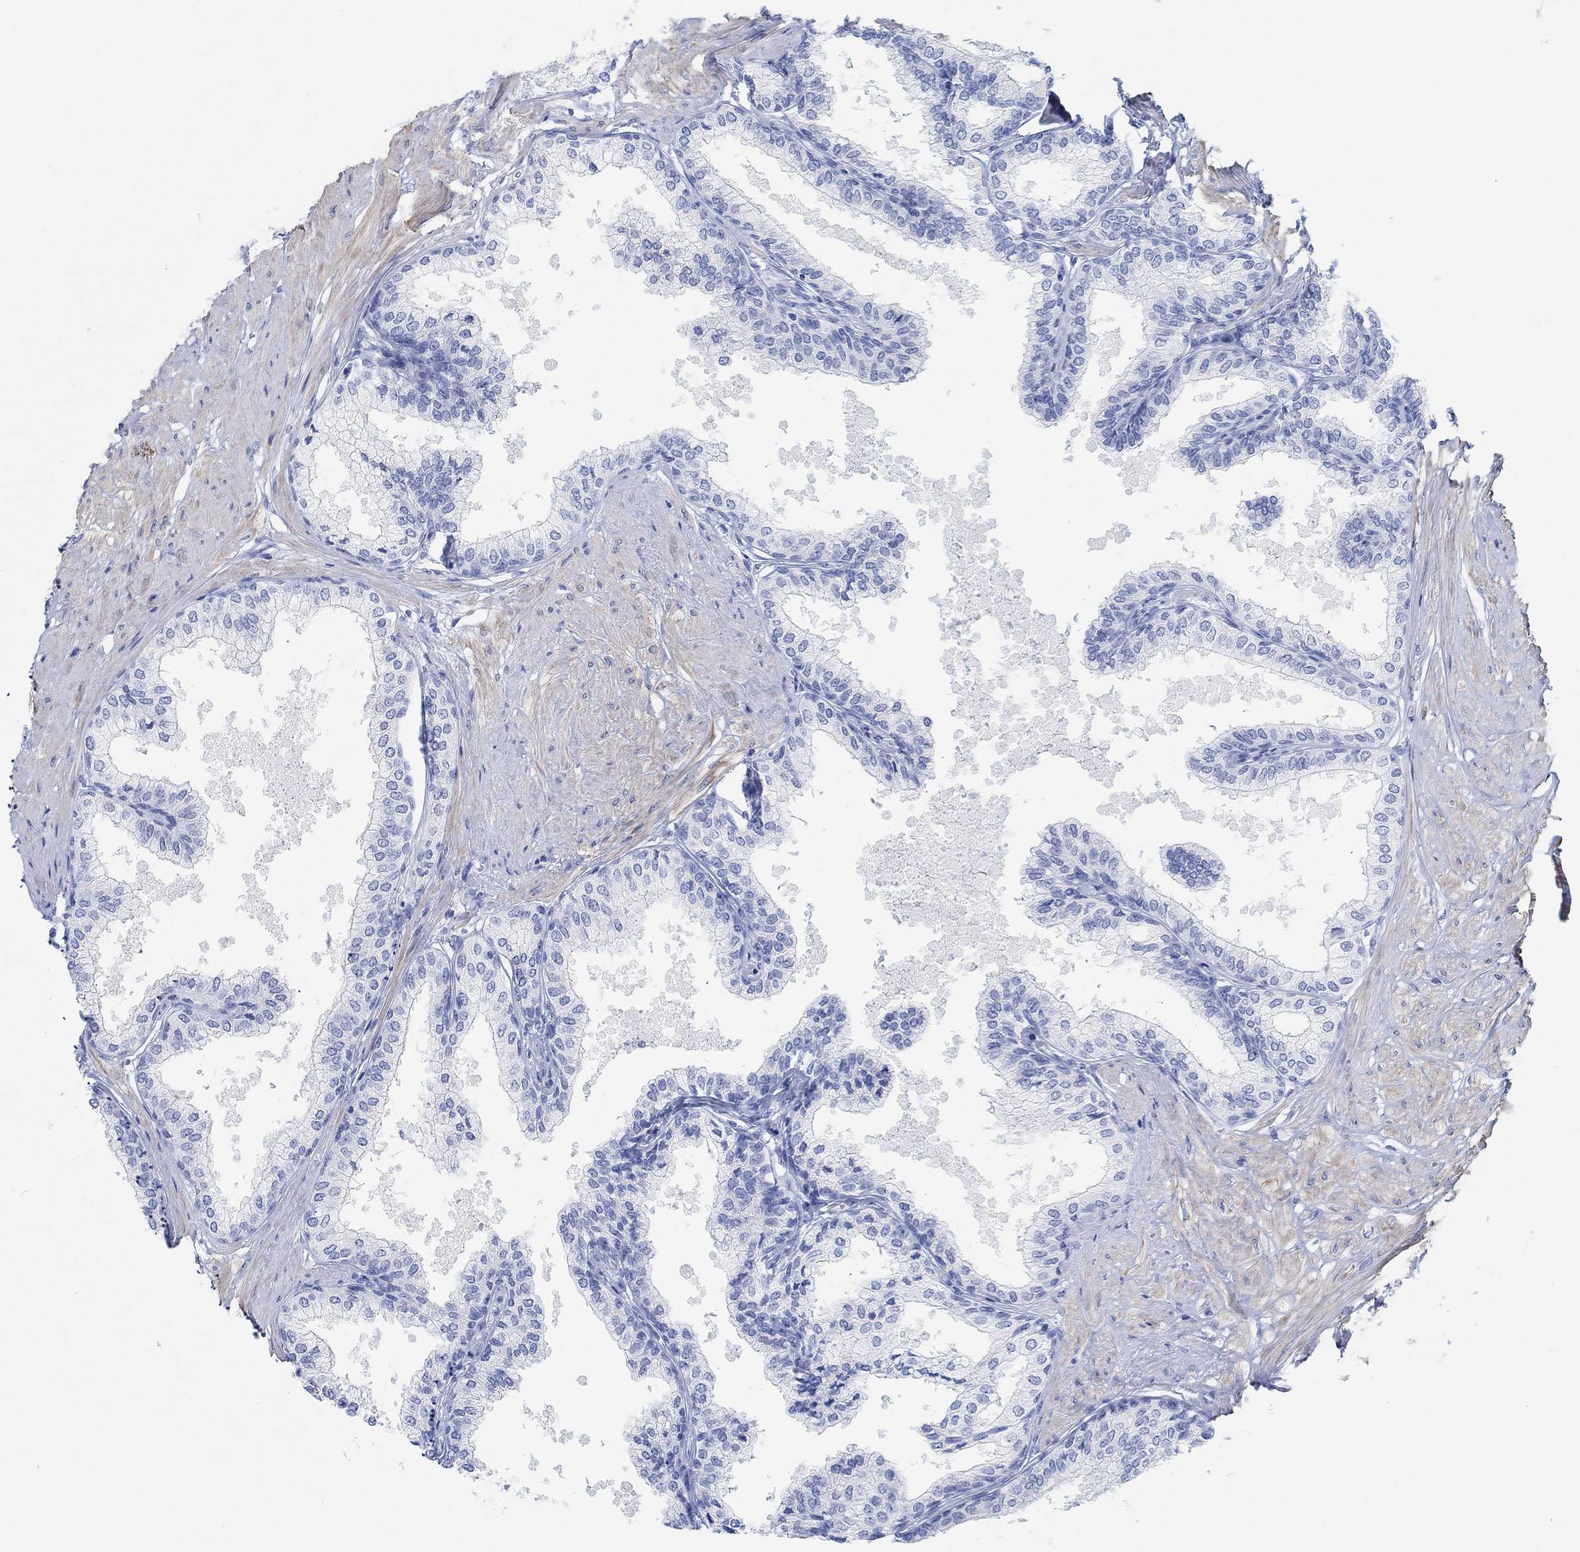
{"staining": {"intensity": "negative", "quantity": "none", "location": "none"}, "tissue": "prostate", "cell_type": "Glandular cells", "image_type": "normal", "snomed": [{"axis": "morphology", "description": "Normal tissue, NOS"}, {"axis": "topography", "description": "Prostate"}], "caption": "Image shows no significant protein expression in glandular cells of benign prostate.", "gene": "ANKRD33", "patient": {"sex": "male", "age": 63}}